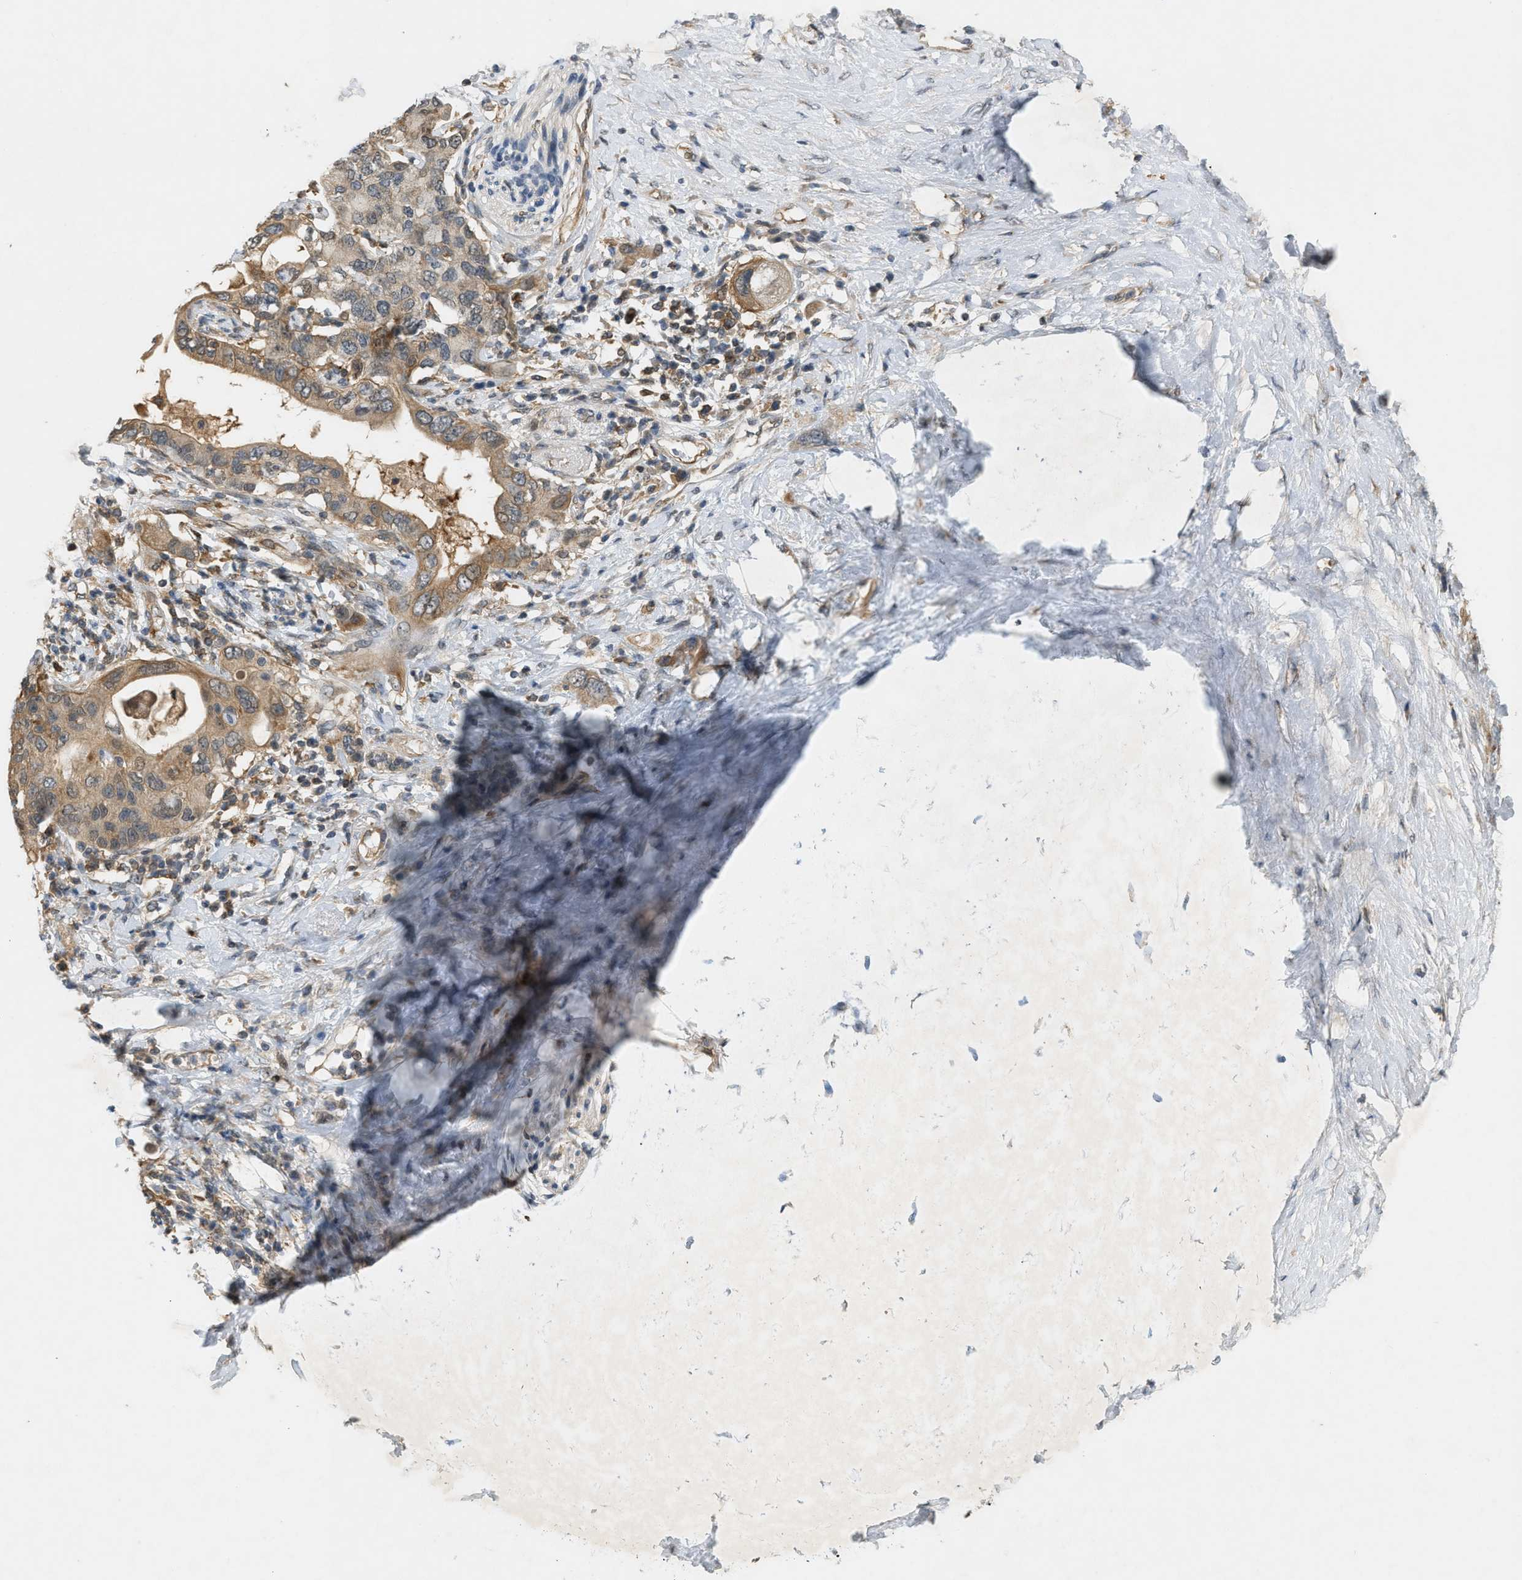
{"staining": {"intensity": "moderate", "quantity": ">75%", "location": "cytoplasmic/membranous,nuclear"}, "tissue": "pancreatic cancer", "cell_type": "Tumor cells", "image_type": "cancer", "snomed": [{"axis": "morphology", "description": "Adenocarcinoma, NOS"}, {"axis": "topography", "description": "Pancreas"}], "caption": "Moderate cytoplasmic/membranous and nuclear staining is identified in about >75% of tumor cells in pancreatic cancer. (Brightfield microscopy of DAB IHC at high magnification).", "gene": "PDCL3", "patient": {"sex": "female", "age": 56}}